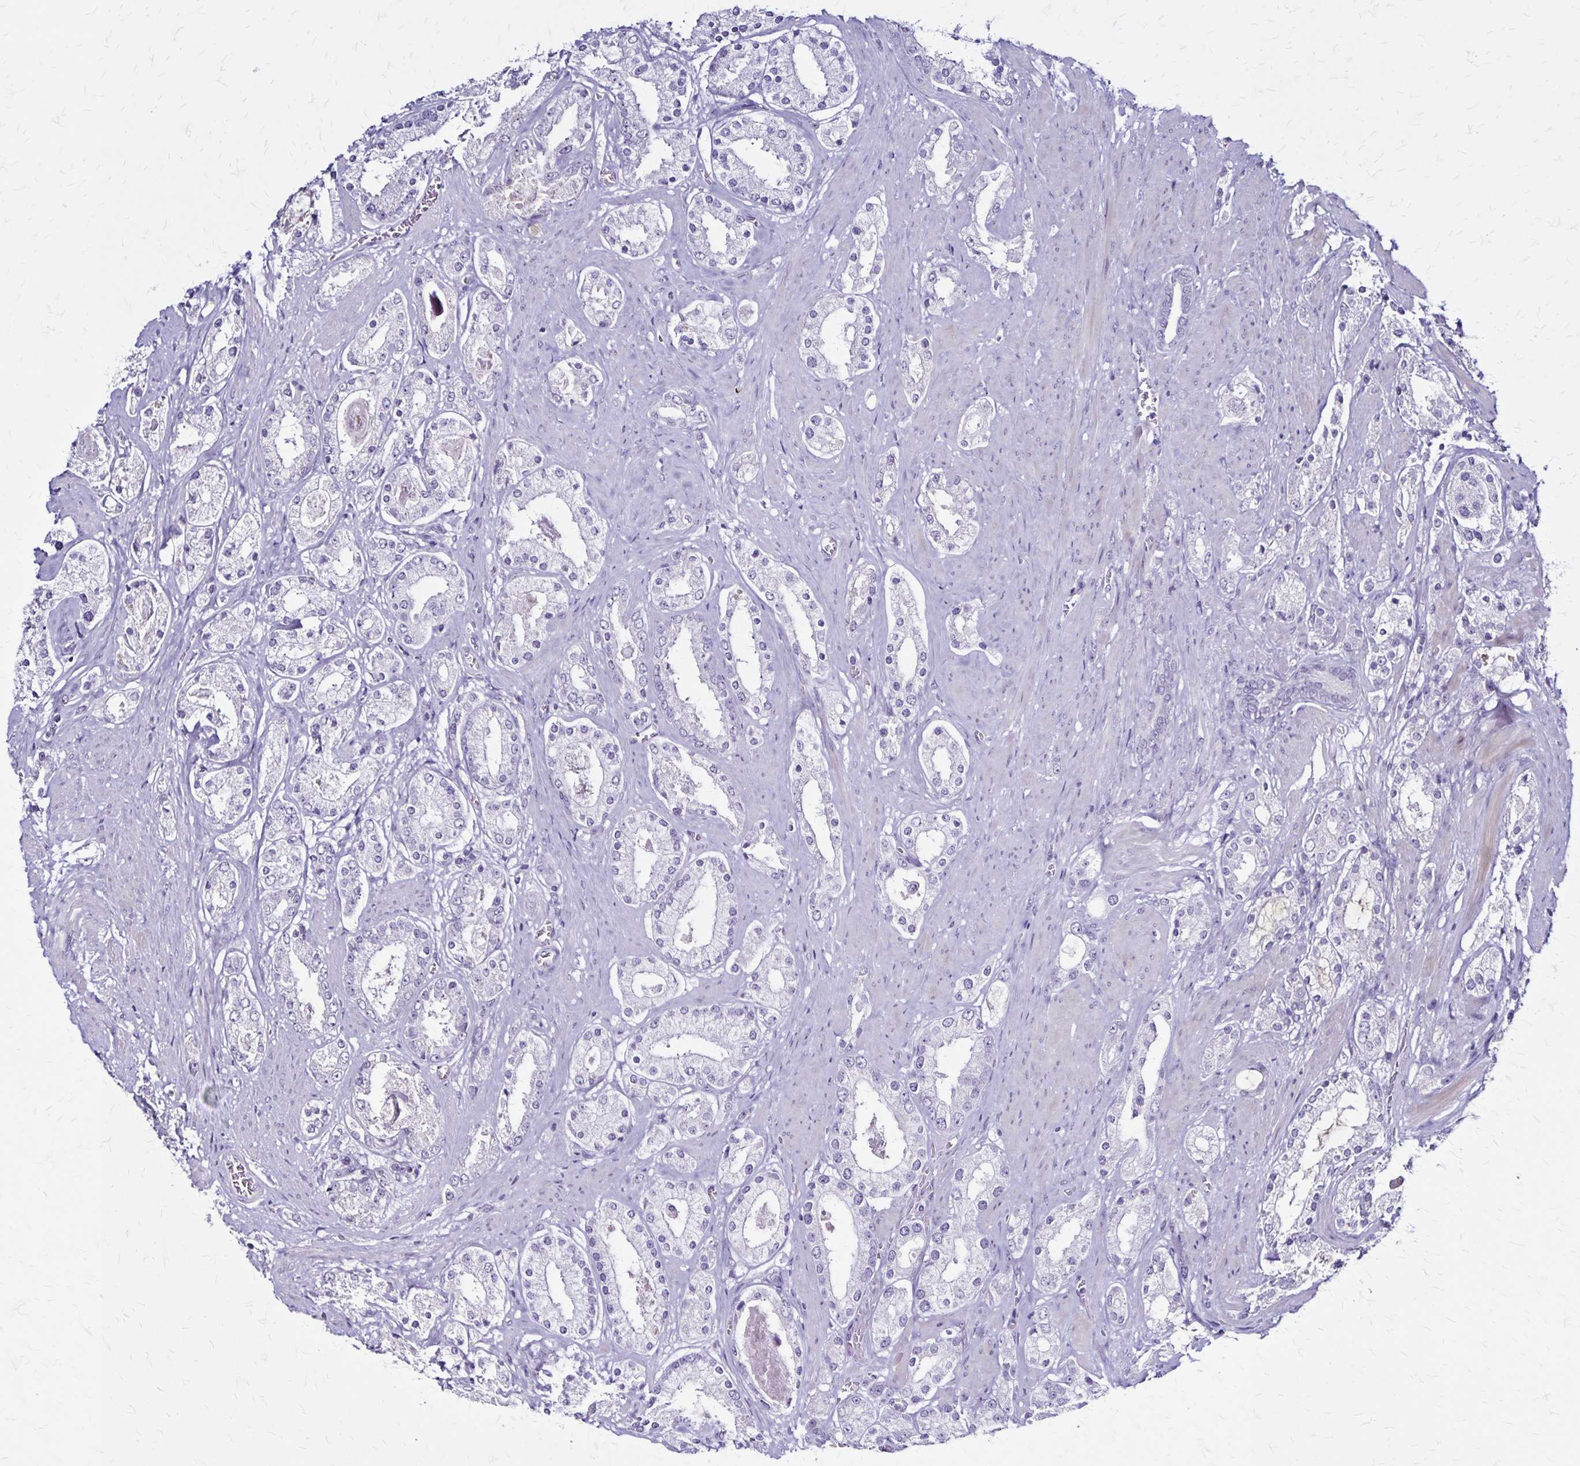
{"staining": {"intensity": "negative", "quantity": "none", "location": "none"}, "tissue": "prostate cancer", "cell_type": "Tumor cells", "image_type": "cancer", "snomed": [{"axis": "morphology", "description": "Adenocarcinoma, High grade"}, {"axis": "topography", "description": "Prostate"}], "caption": "The photomicrograph displays no staining of tumor cells in high-grade adenocarcinoma (prostate). Brightfield microscopy of immunohistochemistry (IHC) stained with DAB (3,3'-diaminobenzidine) (brown) and hematoxylin (blue), captured at high magnification.", "gene": "PLXNA4", "patient": {"sex": "male", "age": 67}}